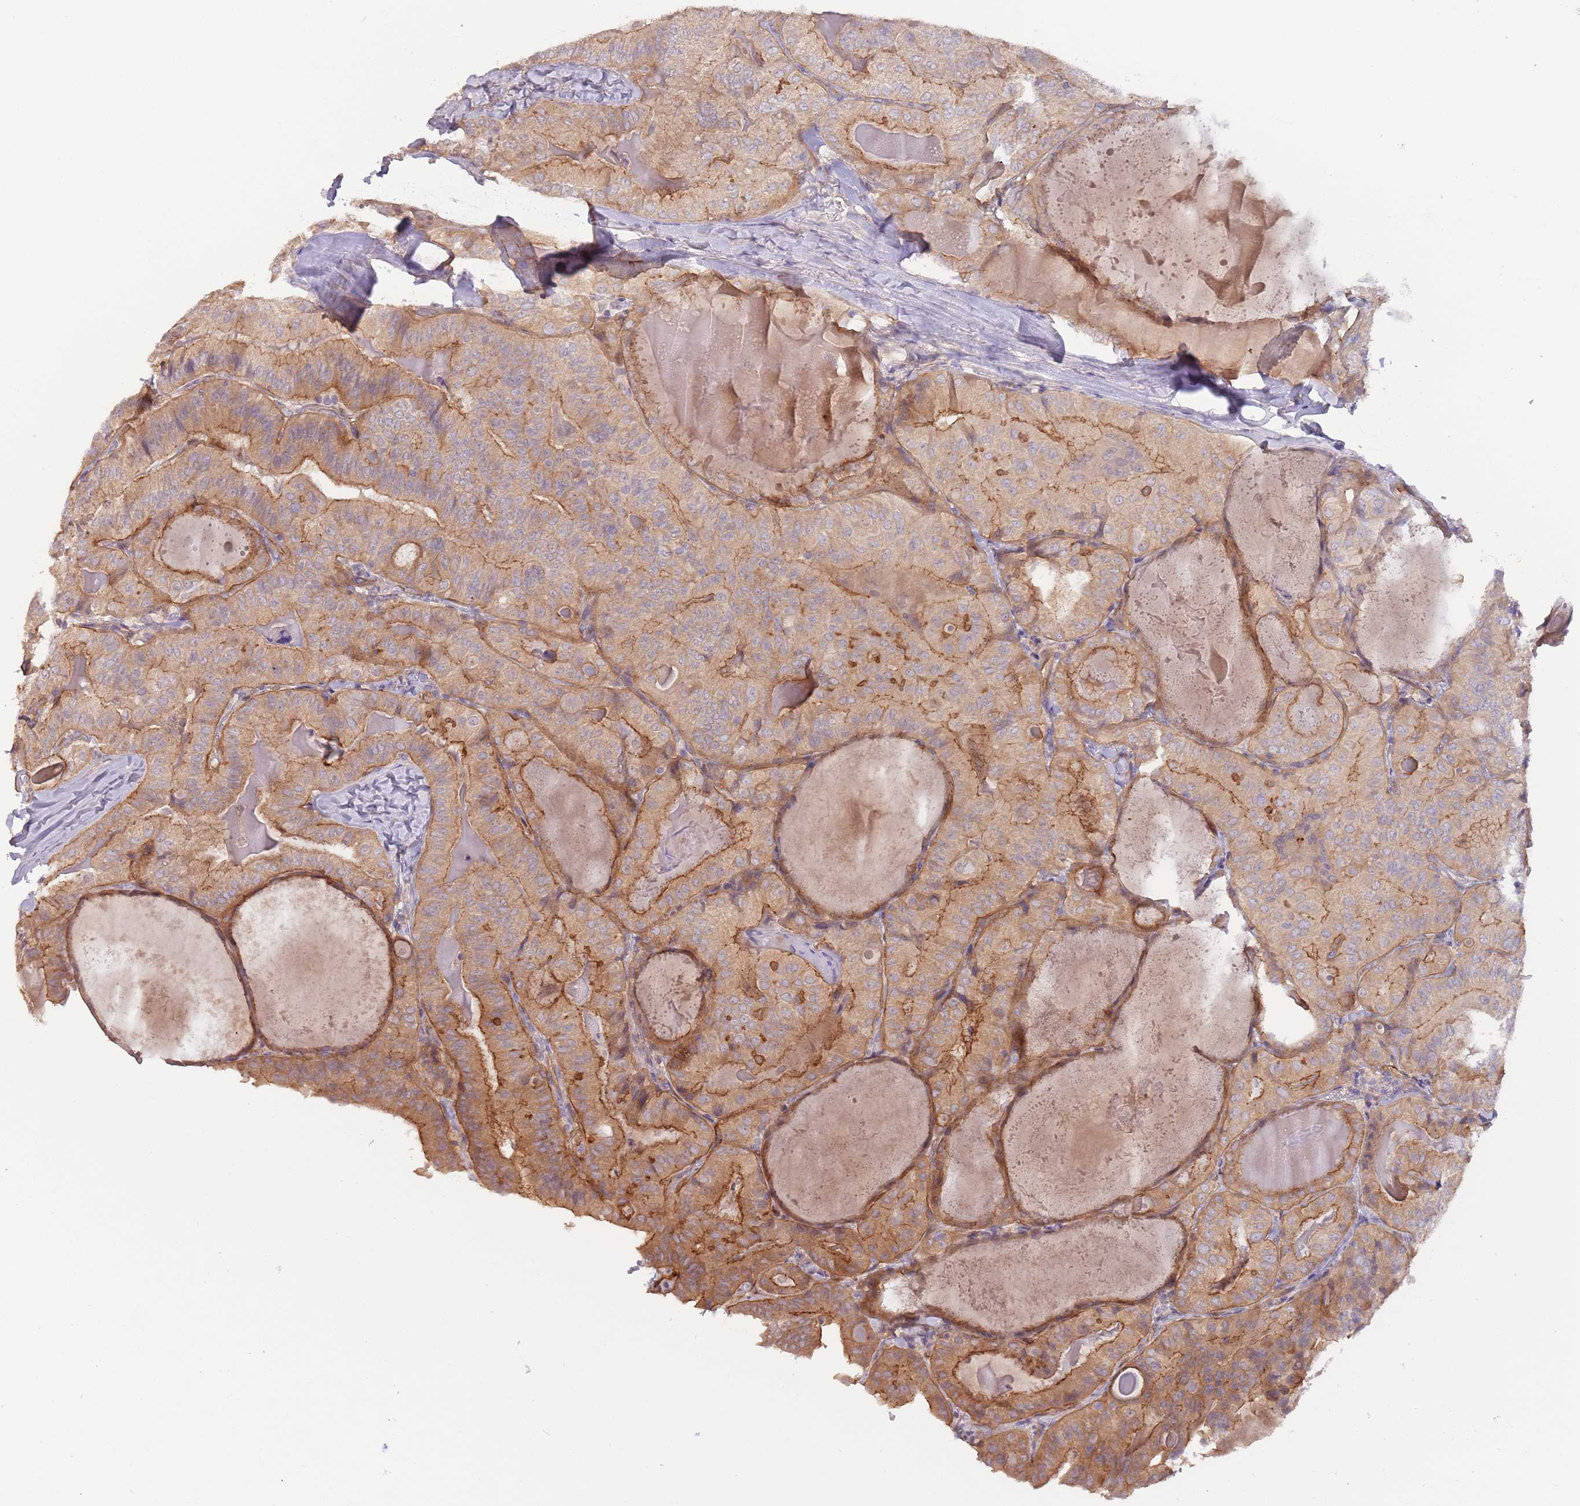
{"staining": {"intensity": "moderate", "quantity": ">75%", "location": "cytoplasmic/membranous"}, "tissue": "thyroid cancer", "cell_type": "Tumor cells", "image_type": "cancer", "snomed": [{"axis": "morphology", "description": "Papillary adenocarcinoma, NOS"}, {"axis": "topography", "description": "Thyroid gland"}], "caption": "Protein positivity by immunohistochemistry reveals moderate cytoplasmic/membranous expression in about >75% of tumor cells in thyroid cancer (papillary adenocarcinoma).", "gene": "SAV1", "patient": {"sex": "female", "age": 68}}